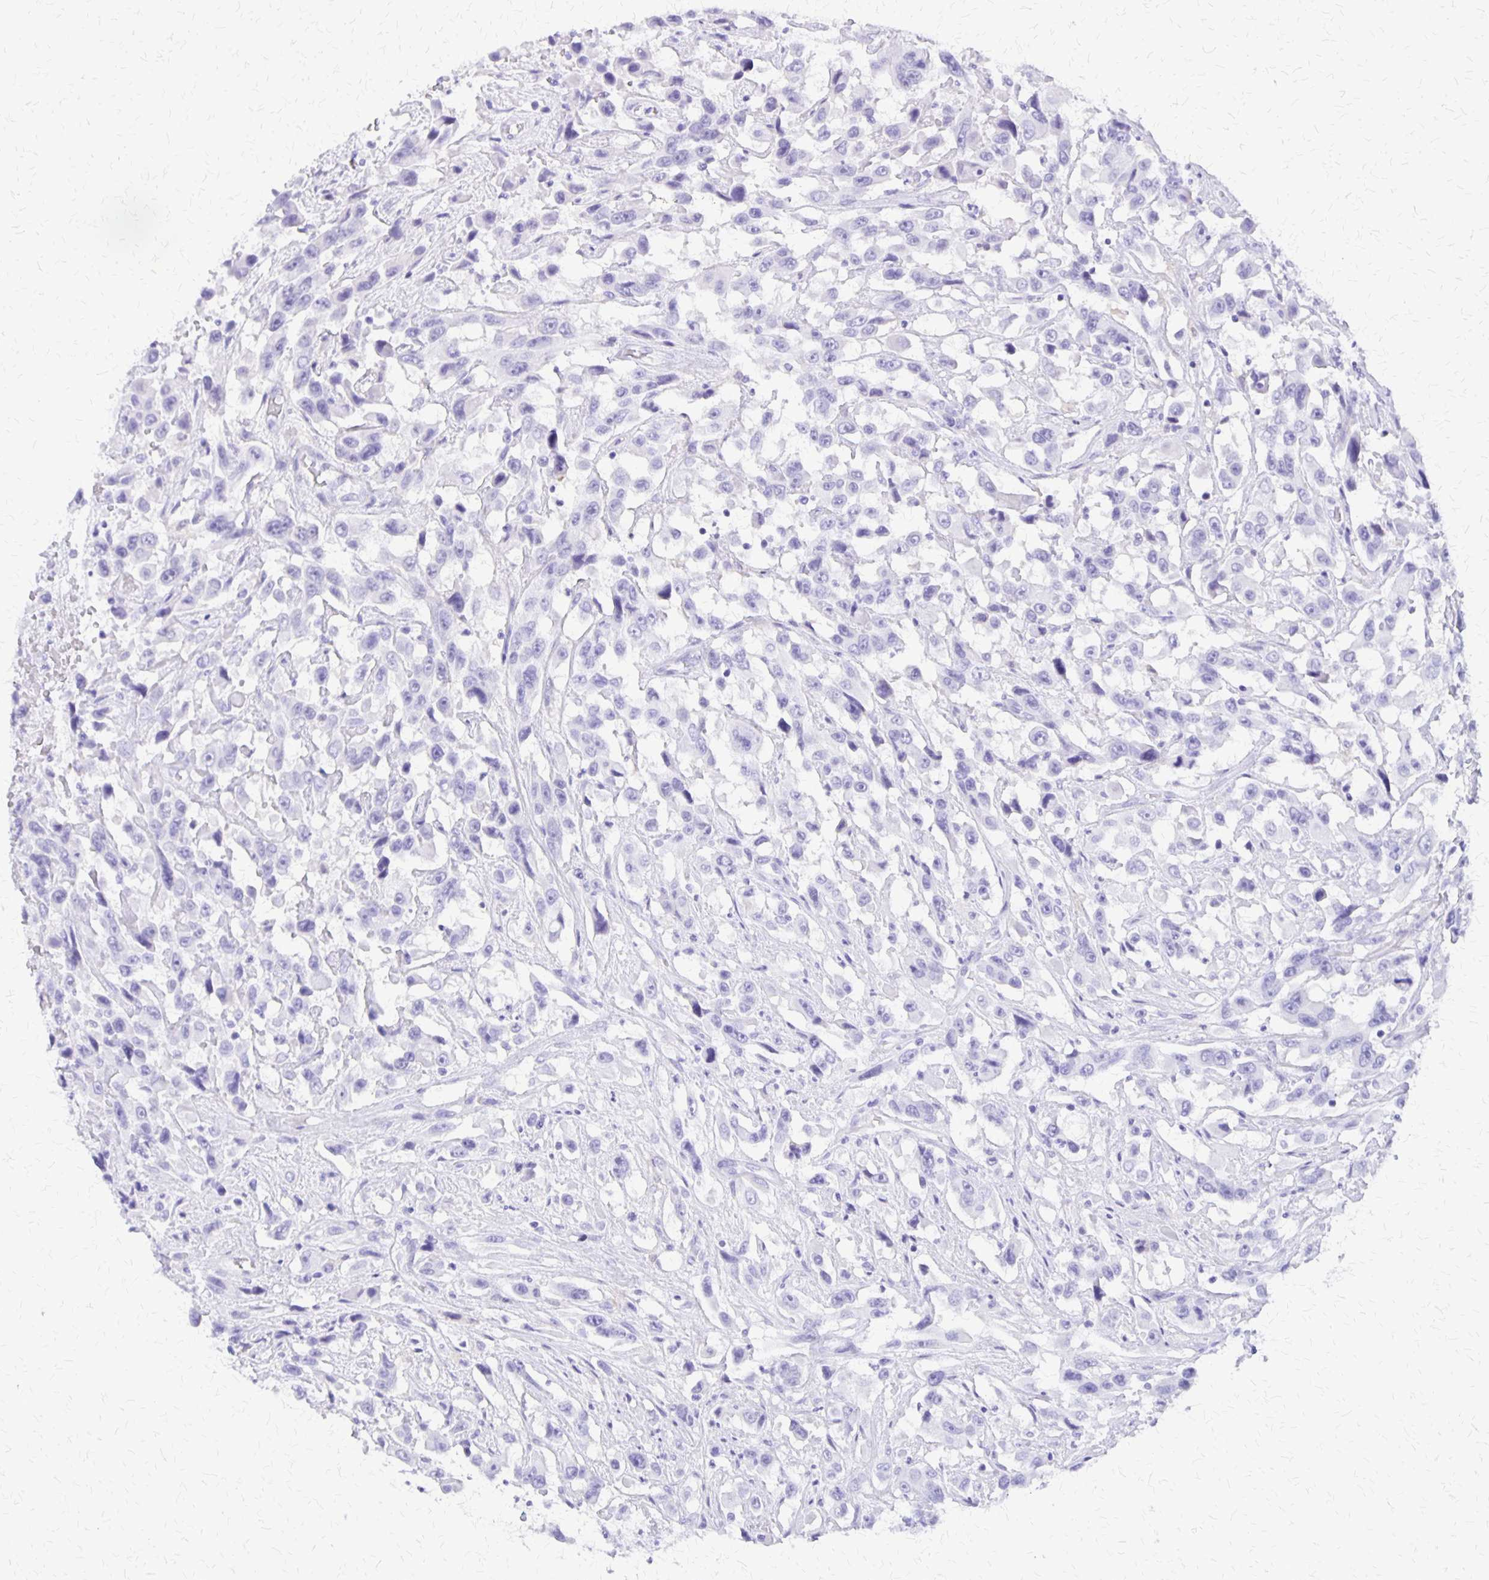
{"staining": {"intensity": "negative", "quantity": "none", "location": "none"}, "tissue": "urothelial cancer", "cell_type": "Tumor cells", "image_type": "cancer", "snomed": [{"axis": "morphology", "description": "Urothelial carcinoma, High grade"}, {"axis": "topography", "description": "Urinary bladder"}], "caption": "Immunohistochemistry (IHC) of urothelial cancer shows no positivity in tumor cells. (DAB immunohistochemistry with hematoxylin counter stain).", "gene": "SLC13A2", "patient": {"sex": "male", "age": 53}}